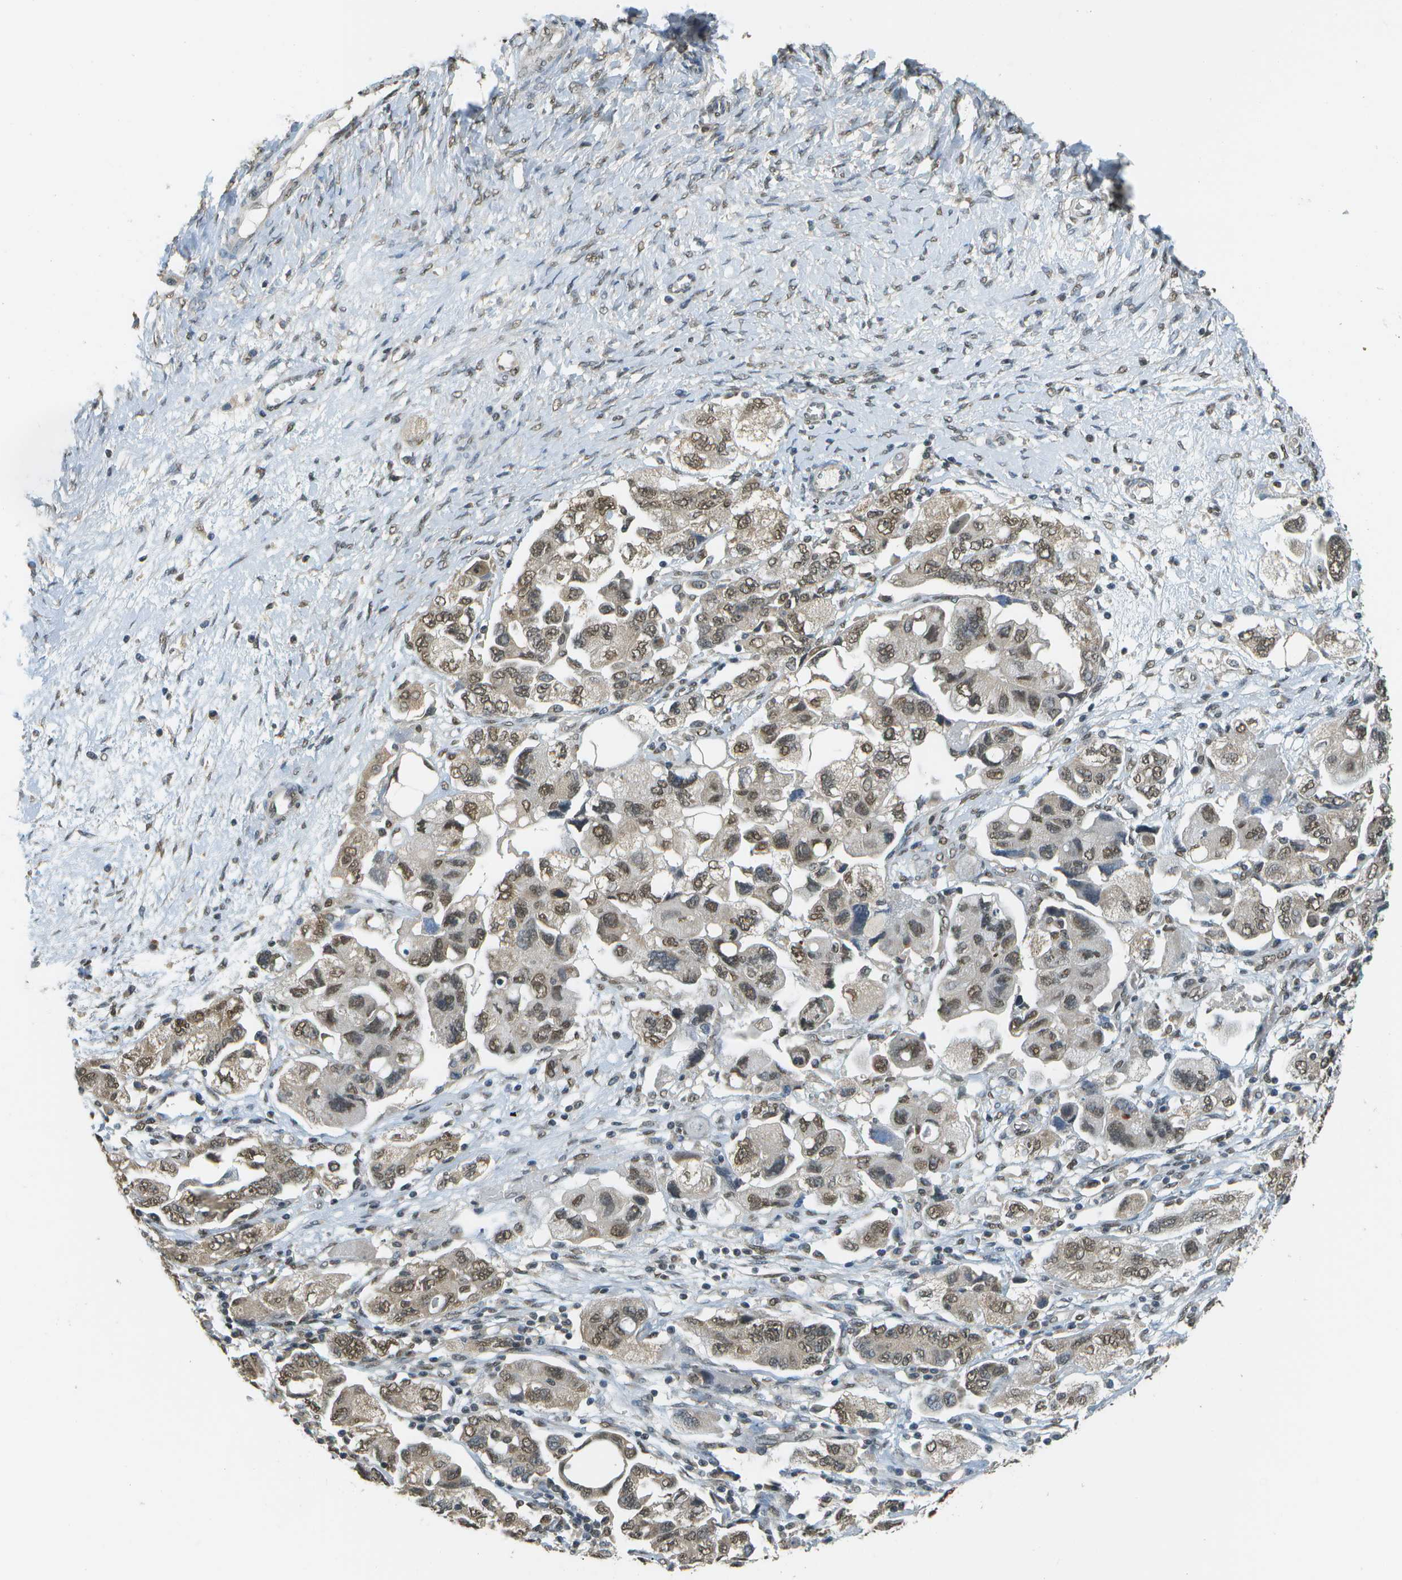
{"staining": {"intensity": "moderate", "quantity": "25%-75%", "location": "nuclear"}, "tissue": "ovarian cancer", "cell_type": "Tumor cells", "image_type": "cancer", "snomed": [{"axis": "morphology", "description": "Carcinoma, NOS"}, {"axis": "morphology", "description": "Cystadenocarcinoma, serous, NOS"}, {"axis": "topography", "description": "Ovary"}], "caption": "Tumor cells demonstrate medium levels of moderate nuclear expression in approximately 25%-75% of cells in serous cystadenocarcinoma (ovarian).", "gene": "ABL2", "patient": {"sex": "female", "age": 69}}